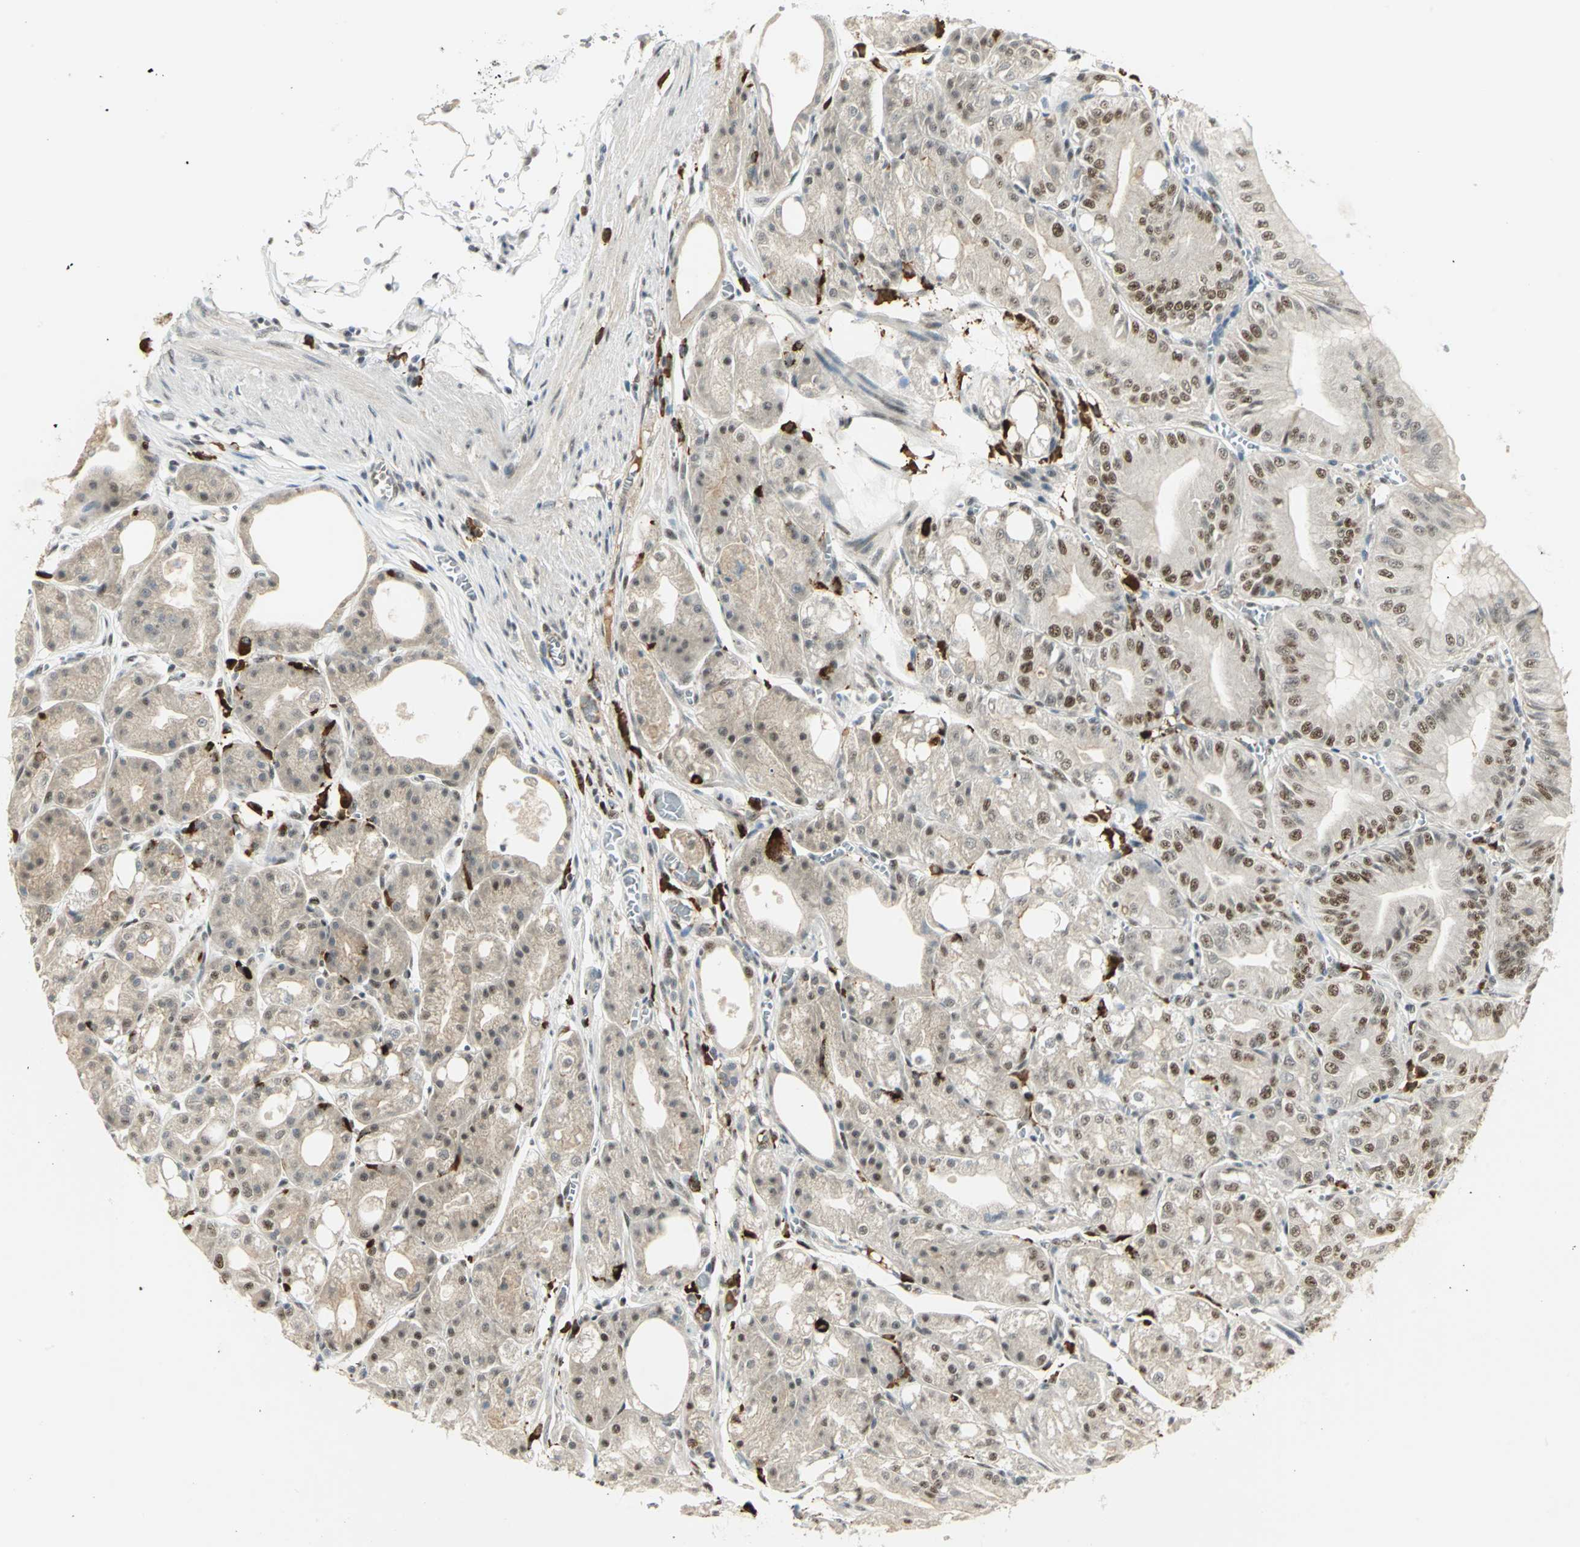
{"staining": {"intensity": "moderate", "quantity": ">75%", "location": "cytoplasmic/membranous,nuclear"}, "tissue": "stomach", "cell_type": "Glandular cells", "image_type": "normal", "snomed": [{"axis": "morphology", "description": "Normal tissue, NOS"}, {"axis": "topography", "description": "Stomach, lower"}], "caption": "DAB immunohistochemical staining of normal stomach shows moderate cytoplasmic/membranous,nuclear protein expression in approximately >75% of glandular cells. (brown staining indicates protein expression, while blue staining denotes nuclei).", "gene": "CCNT1", "patient": {"sex": "male", "age": 71}}